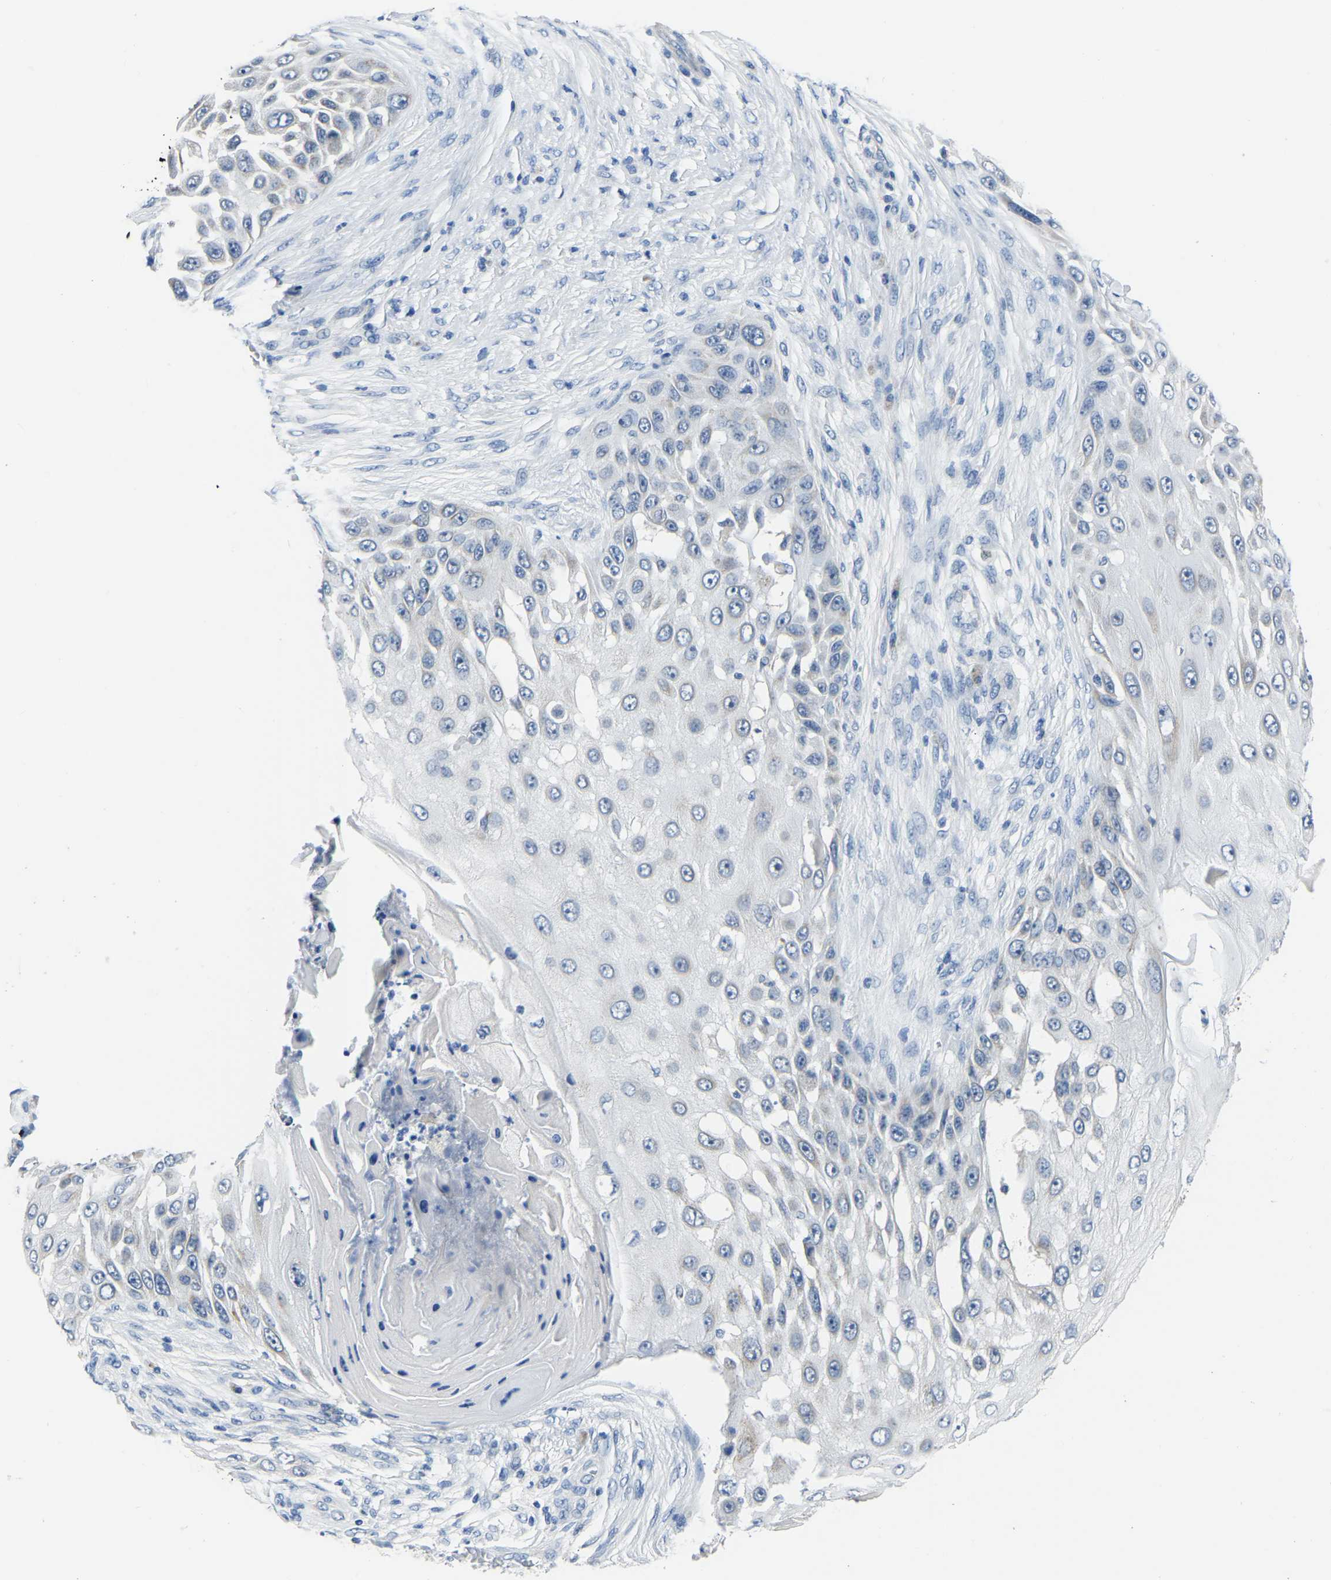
{"staining": {"intensity": "negative", "quantity": "none", "location": "none"}, "tissue": "skin cancer", "cell_type": "Tumor cells", "image_type": "cancer", "snomed": [{"axis": "morphology", "description": "Squamous cell carcinoma, NOS"}, {"axis": "topography", "description": "Skin"}], "caption": "Tumor cells are negative for protein expression in human skin cancer.", "gene": "ETFA", "patient": {"sex": "female", "age": 44}}